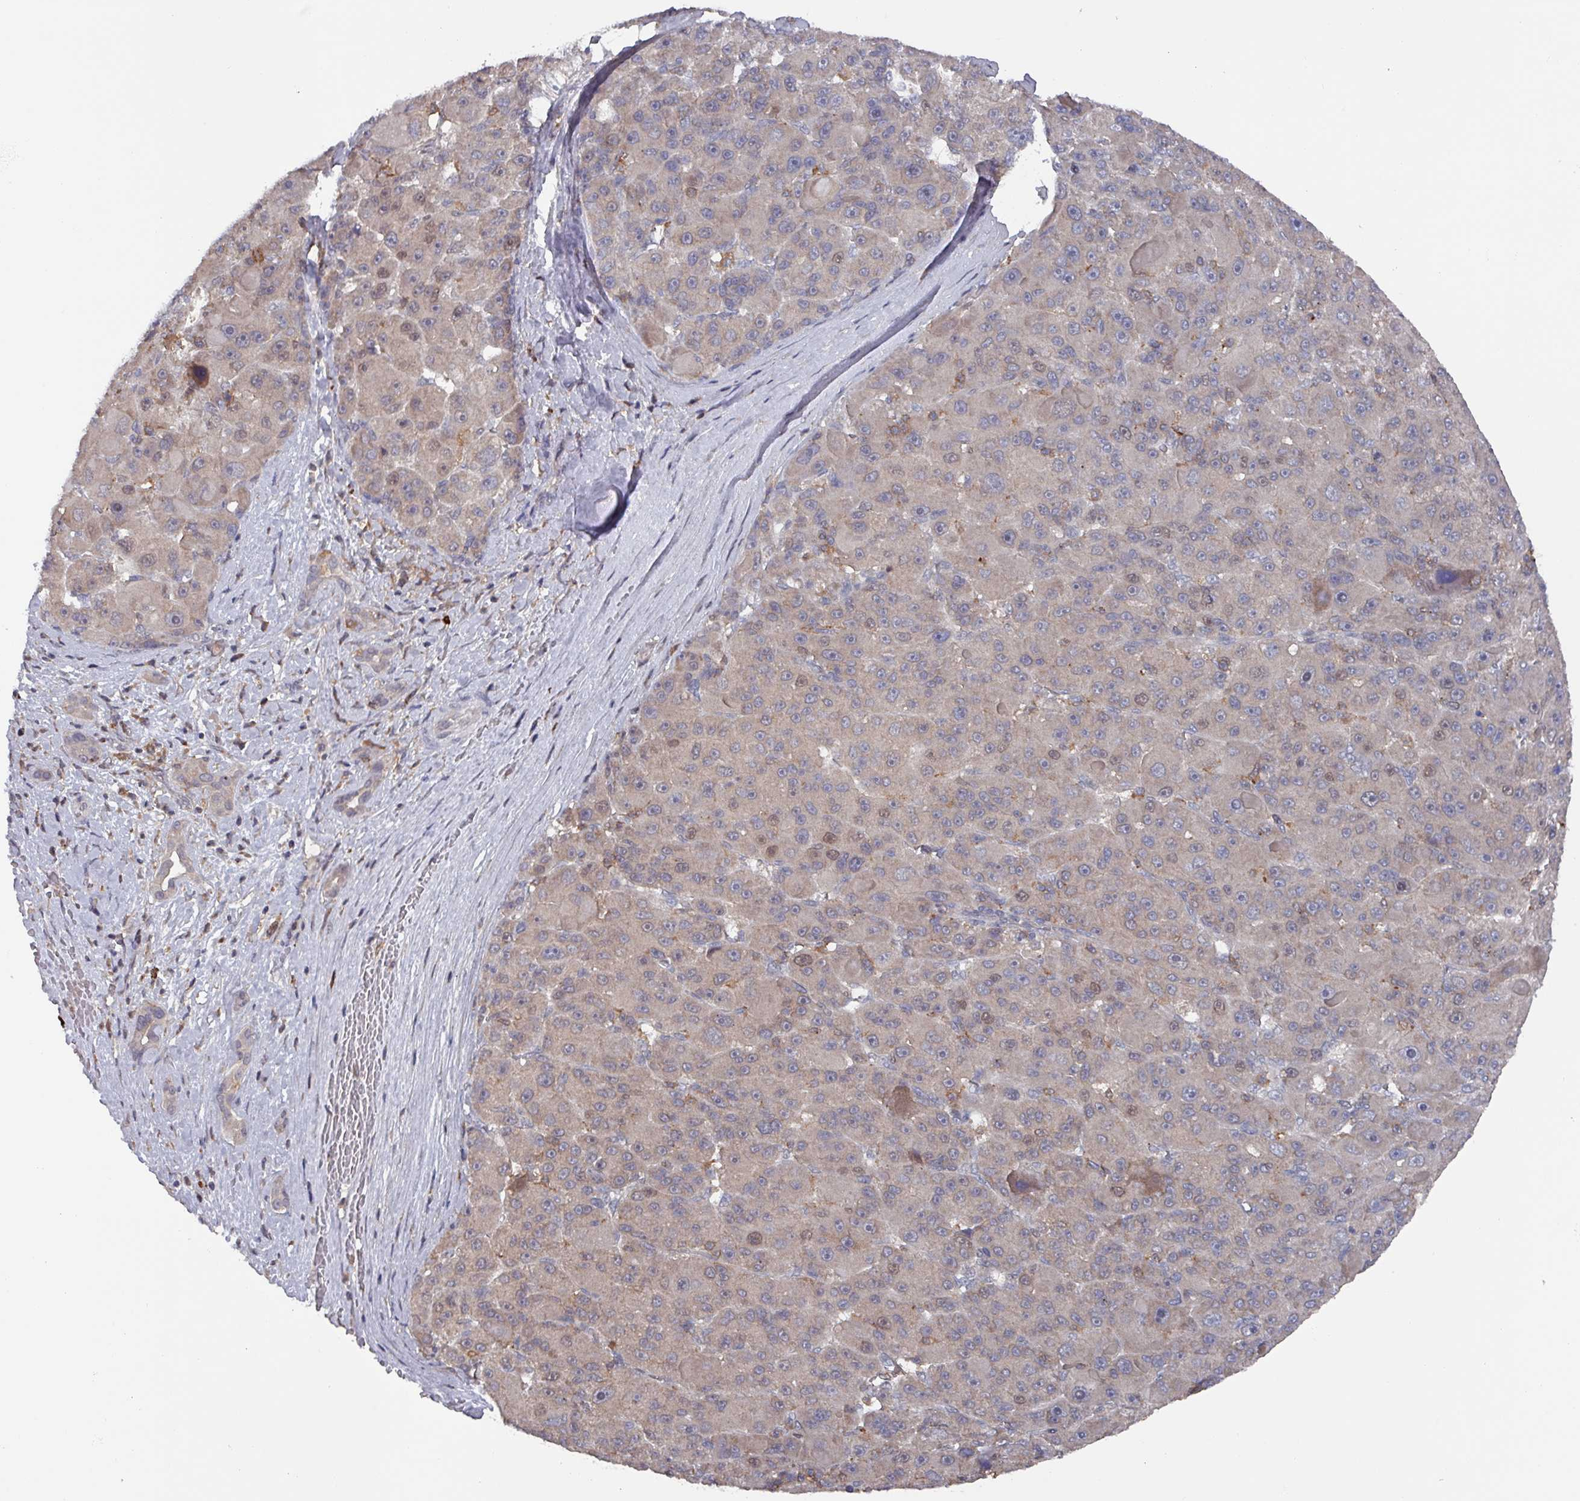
{"staining": {"intensity": "weak", "quantity": "25%-75%", "location": "cytoplasmic/membranous"}, "tissue": "liver cancer", "cell_type": "Tumor cells", "image_type": "cancer", "snomed": [{"axis": "morphology", "description": "Carcinoma, Hepatocellular, NOS"}, {"axis": "topography", "description": "Liver"}], "caption": "IHC of human liver cancer exhibits low levels of weak cytoplasmic/membranous expression in about 25%-75% of tumor cells. The staining was performed using DAB (3,3'-diaminobenzidine) to visualize the protein expression in brown, while the nuclei were stained in blue with hematoxylin (Magnification: 20x).", "gene": "PRRX1", "patient": {"sex": "male", "age": 76}}